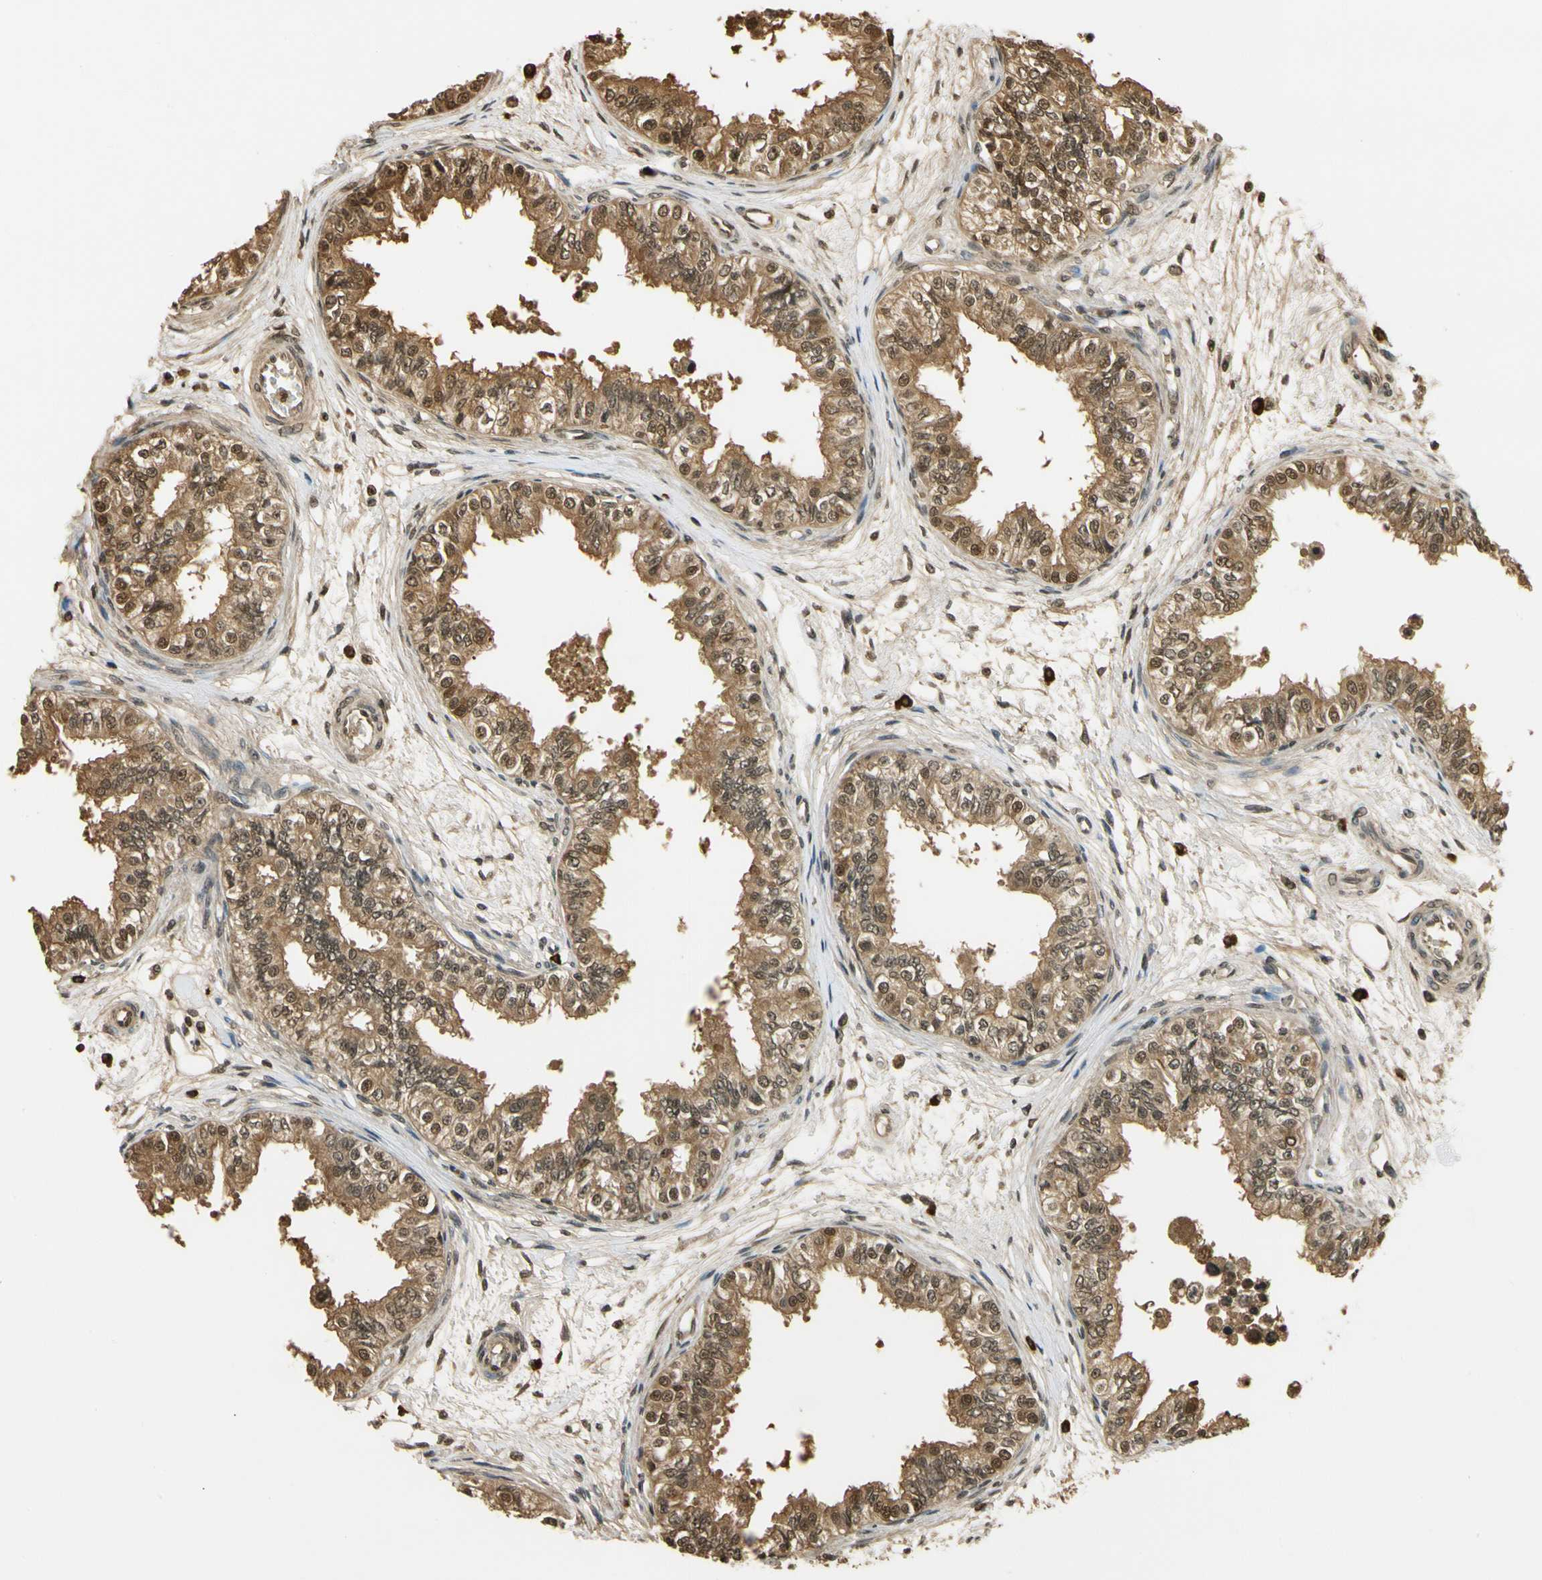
{"staining": {"intensity": "moderate", "quantity": ">75%", "location": "cytoplasmic/membranous,nuclear"}, "tissue": "epididymis", "cell_type": "Glandular cells", "image_type": "normal", "snomed": [{"axis": "morphology", "description": "Normal tissue, NOS"}, {"axis": "morphology", "description": "Adenocarcinoma, metastatic, NOS"}, {"axis": "topography", "description": "Testis"}, {"axis": "topography", "description": "Epididymis"}], "caption": "Immunohistochemical staining of benign human epididymis demonstrates moderate cytoplasmic/membranous,nuclear protein expression in approximately >75% of glandular cells.", "gene": "SOD1", "patient": {"sex": "male", "age": 26}}